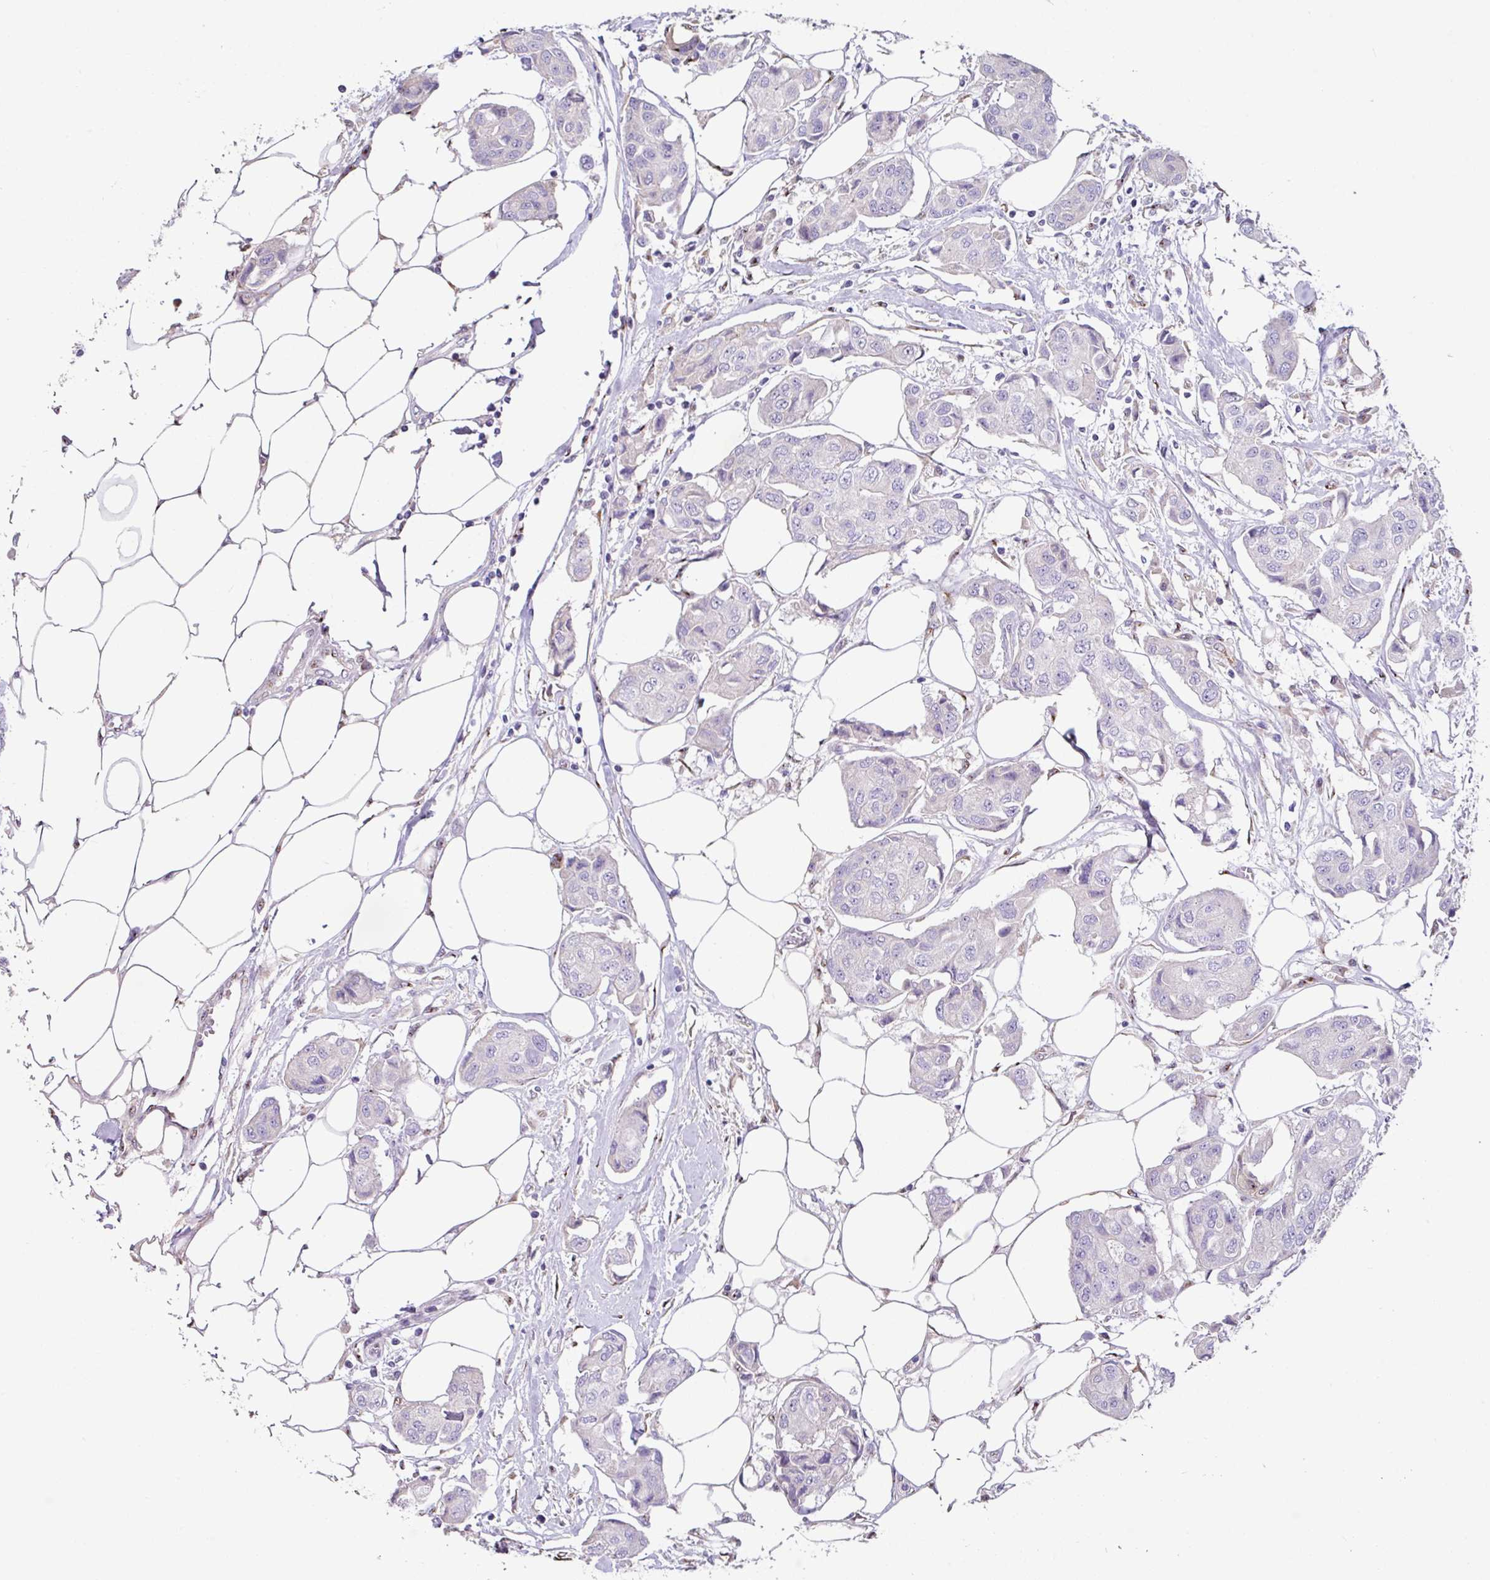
{"staining": {"intensity": "negative", "quantity": "none", "location": "none"}, "tissue": "breast cancer", "cell_type": "Tumor cells", "image_type": "cancer", "snomed": [{"axis": "morphology", "description": "Duct carcinoma"}, {"axis": "topography", "description": "Breast"}, {"axis": "topography", "description": "Lymph node"}], "caption": "Tumor cells are negative for brown protein staining in invasive ductal carcinoma (breast).", "gene": "ZG16", "patient": {"sex": "female", "age": 80}}